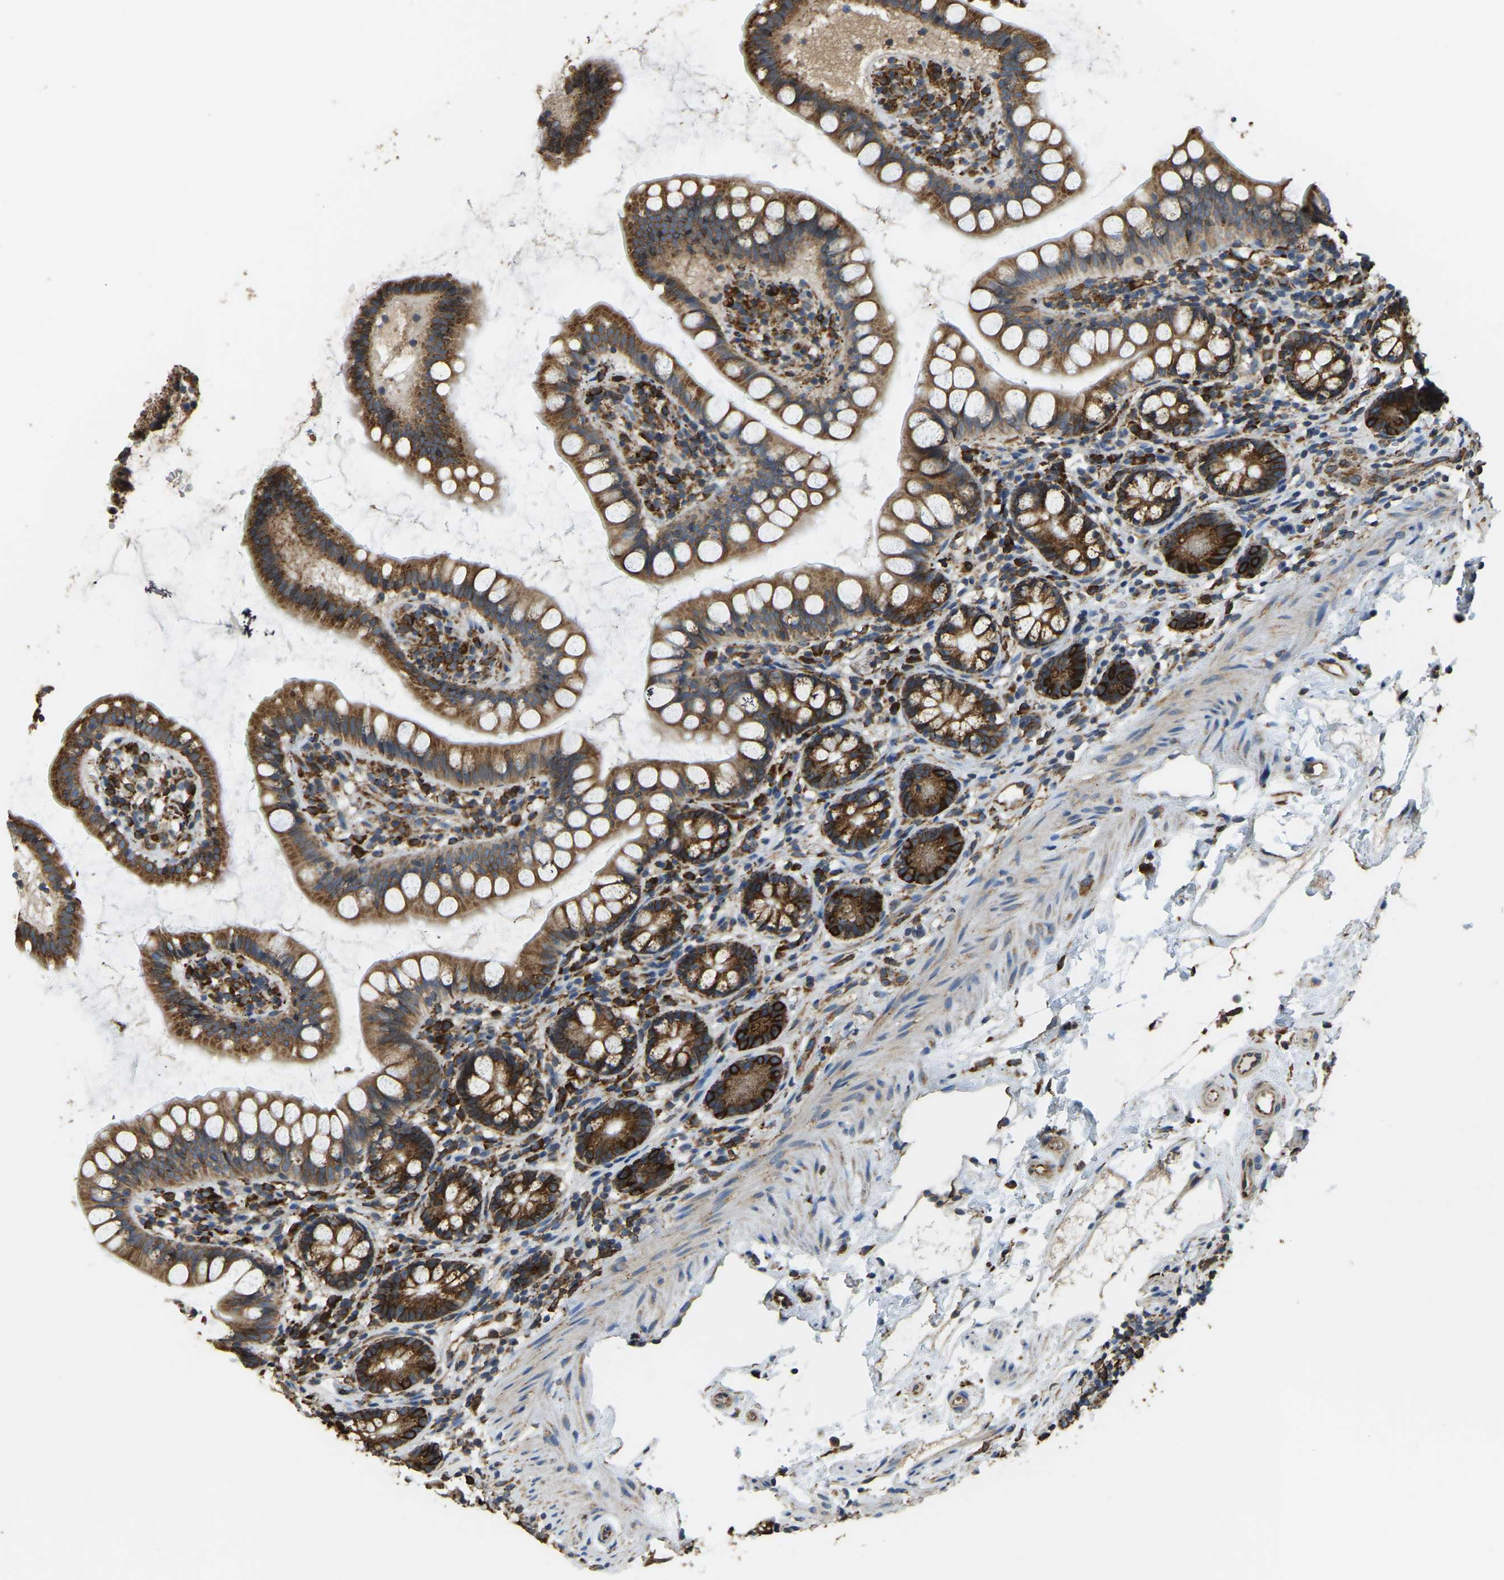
{"staining": {"intensity": "moderate", "quantity": ">75%", "location": "cytoplasmic/membranous"}, "tissue": "small intestine", "cell_type": "Glandular cells", "image_type": "normal", "snomed": [{"axis": "morphology", "description": "Normal tissue, NOS"}, {"axis": "topography", "description": "Small intestine"}], "caption": "Small intestine stained for a protein reveals moderate cytoplasmic/membranous positivity in glandular cells.", "gene": "RNF115", "patient": {"sex": "female", "age": 84}}